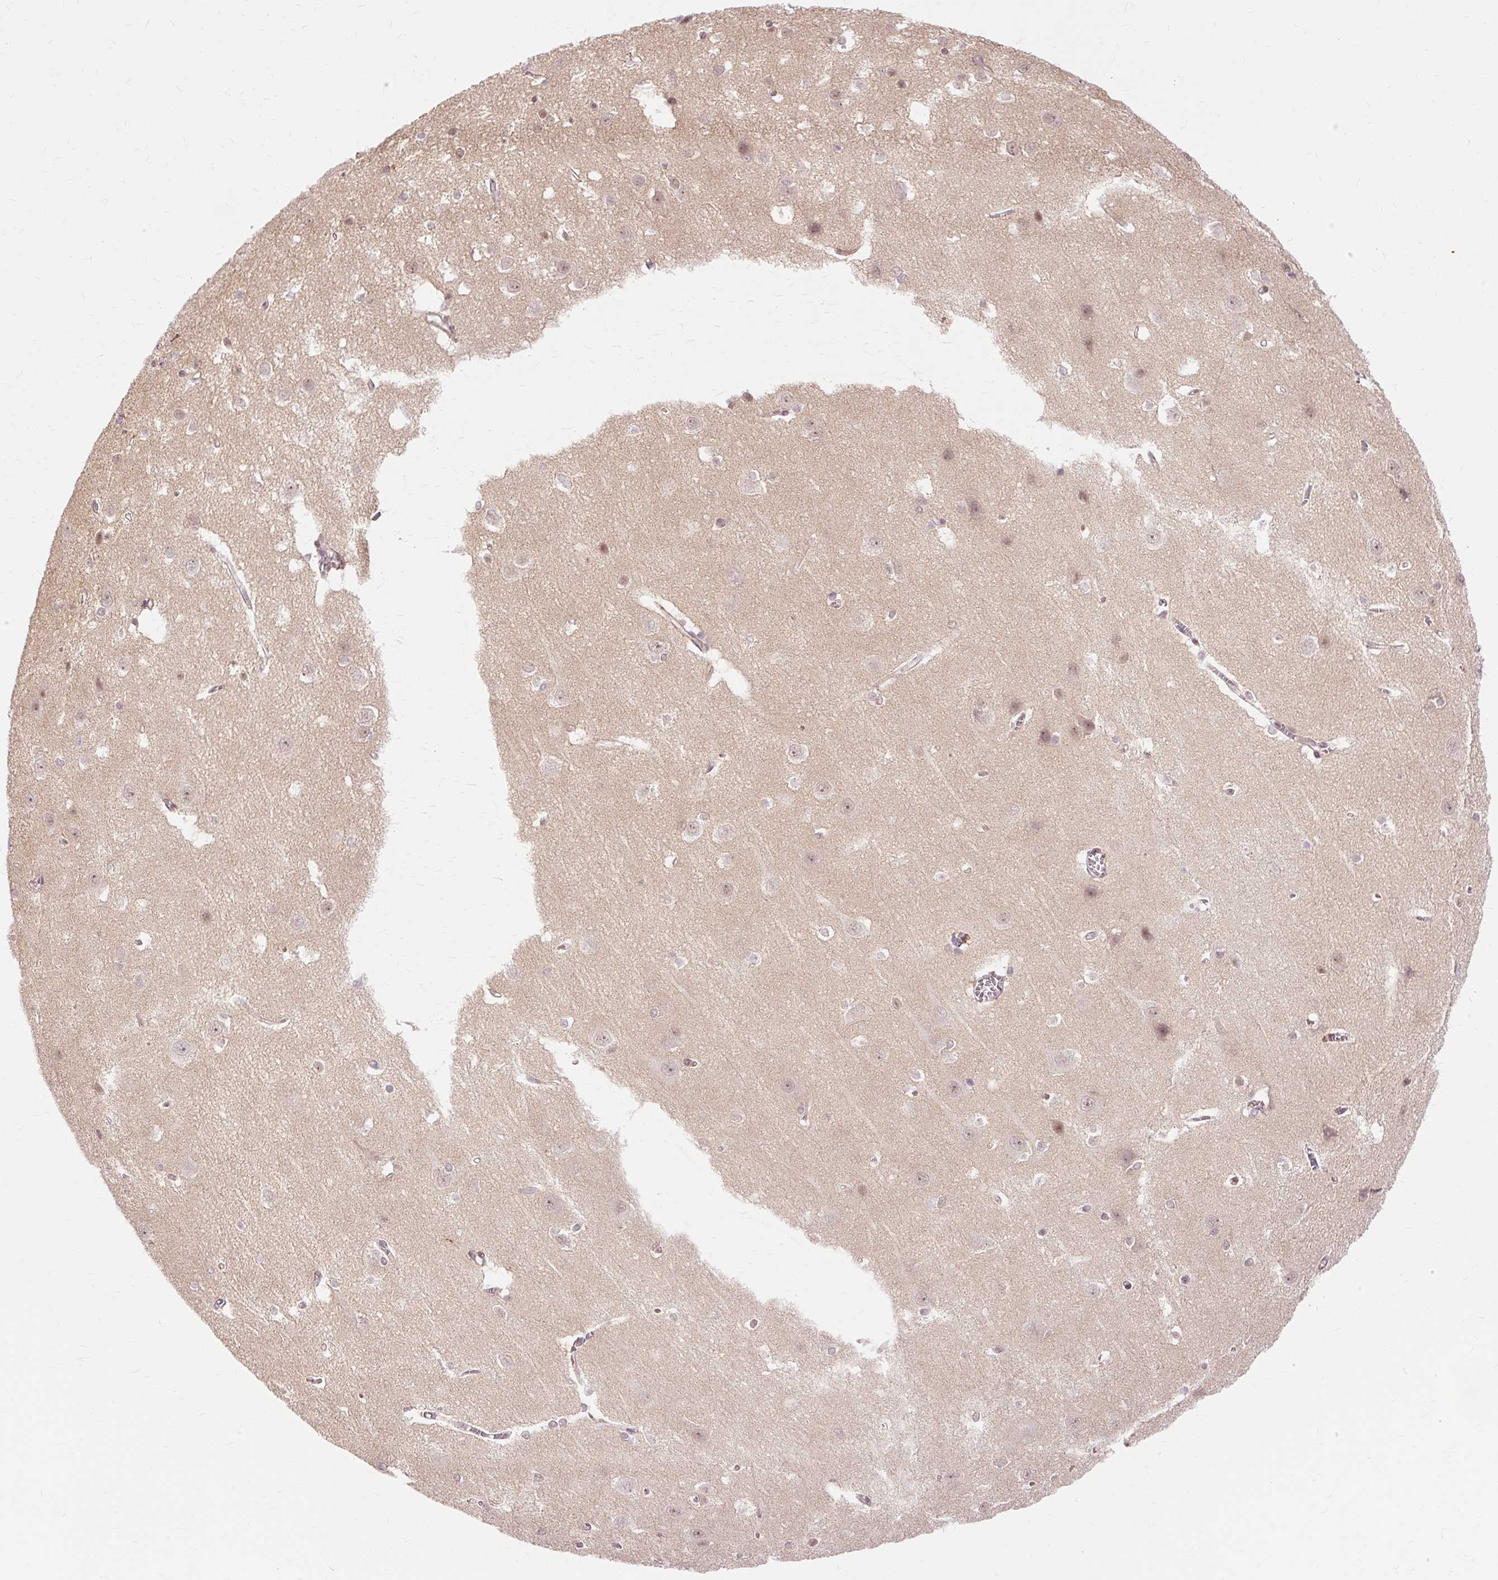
{"staining": {"intensity": "weak", "quantity": "25%-75%", "location": "cytoplasmic/membranous"}, "tissue": "cerebral cortex", "cell_type": "Endothelial cells", "image_type": "normal", "snomed": [{"axis": "morphology", "description": "Normal tissue, NOS"}, {"axis": "topography", "description": "Cerebral cortex"}], "caption": "Immunohistochemical staining of unremarkable human cerebral cortex reveals 25%-75% levels of weak cytoplasmic/membranous protein staining in approximately 25%-75% of endothelial cells.", "gene": "MMACHC", "patient": {"sex": "male", "age": 37}}